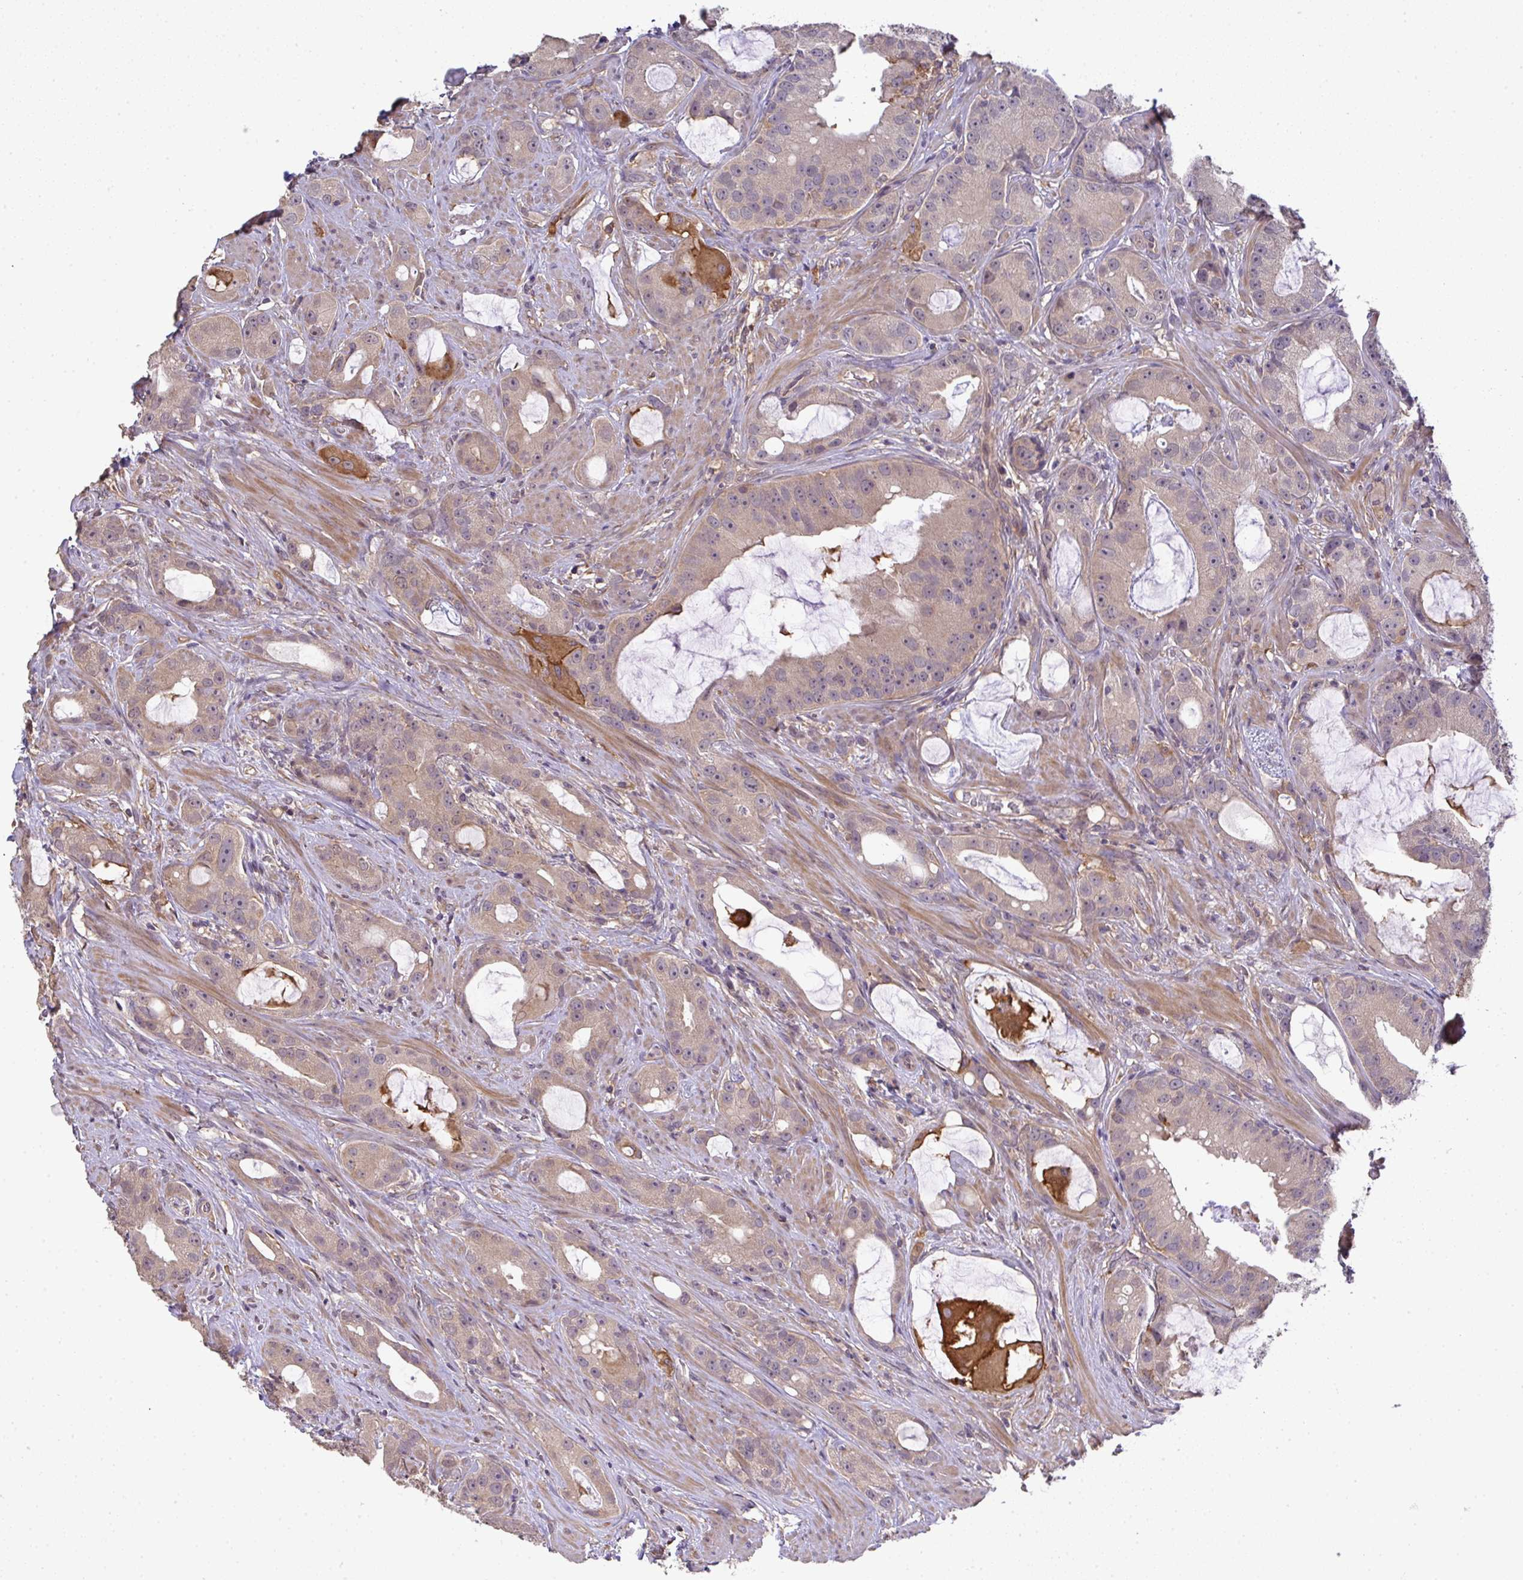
{"staining": {"intensity": "weak", "quantity": "25%-75%", "location": "cytoplasmic/membranous"}, "tissue": "prostate cancer", "cell_type": "Tumor cells", "image_type": "cancer", "snomed": [{"axis": "morphology", "description": "Adenocarcinoma, High grade"}, {"axis": "topography", "description": "Prostate"}], "caption": "Immunohistochemical staining of high-grade adenocarcinoma (prostate) demonstrates low levels of weak cytoplasmic/membranous protein expression in about 25%-75% of tumor cells. (Stains: DAB (3,3'-diaminobenzidine) in brown, nuclei in blue, Microscopy: brightfield microscopy at high magnification).", "gene": "EEF1AKMT1", "patient": {"sex": "male", "age": 65}}